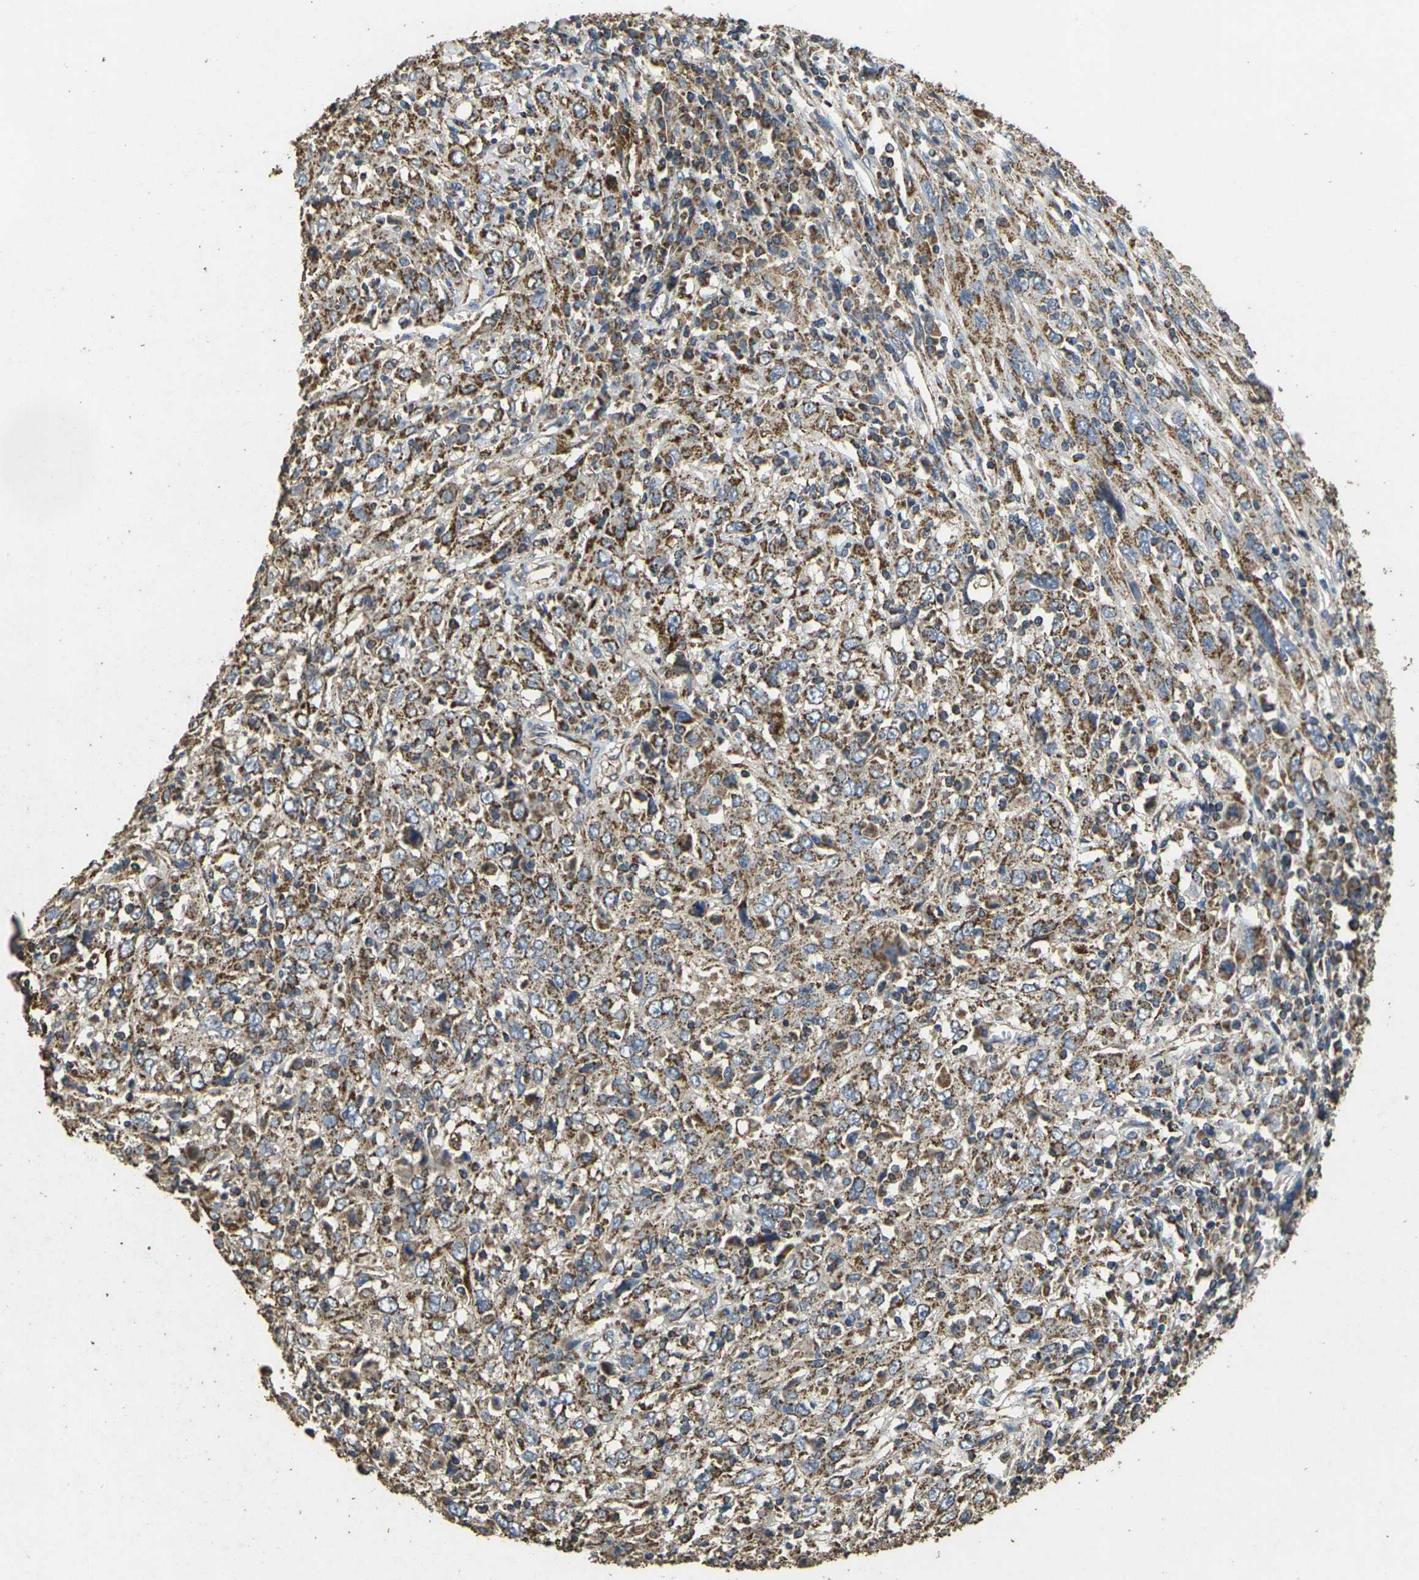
{"staining": {"intensity": "moderate", "quantity": ">75%", "location": "cytoplasmic/membranous"}, "tissue": "cervical cancer", "cell_type": "Tumor cells", "image_type": "cancer", "snomed": [{"axis": "morphology", "description": "Squamous cell carcinoma, NOS"}, {"axis": "topography", "description": "Cervix"}], "caption": "The micrograph exhibits staining of cervical cancer, revealing moderate cytoplasmic/membranous protein staining (brown color) within tumor cells.", "gene": "MAPK11", "patient": {"sex": "female", "age": 46}}